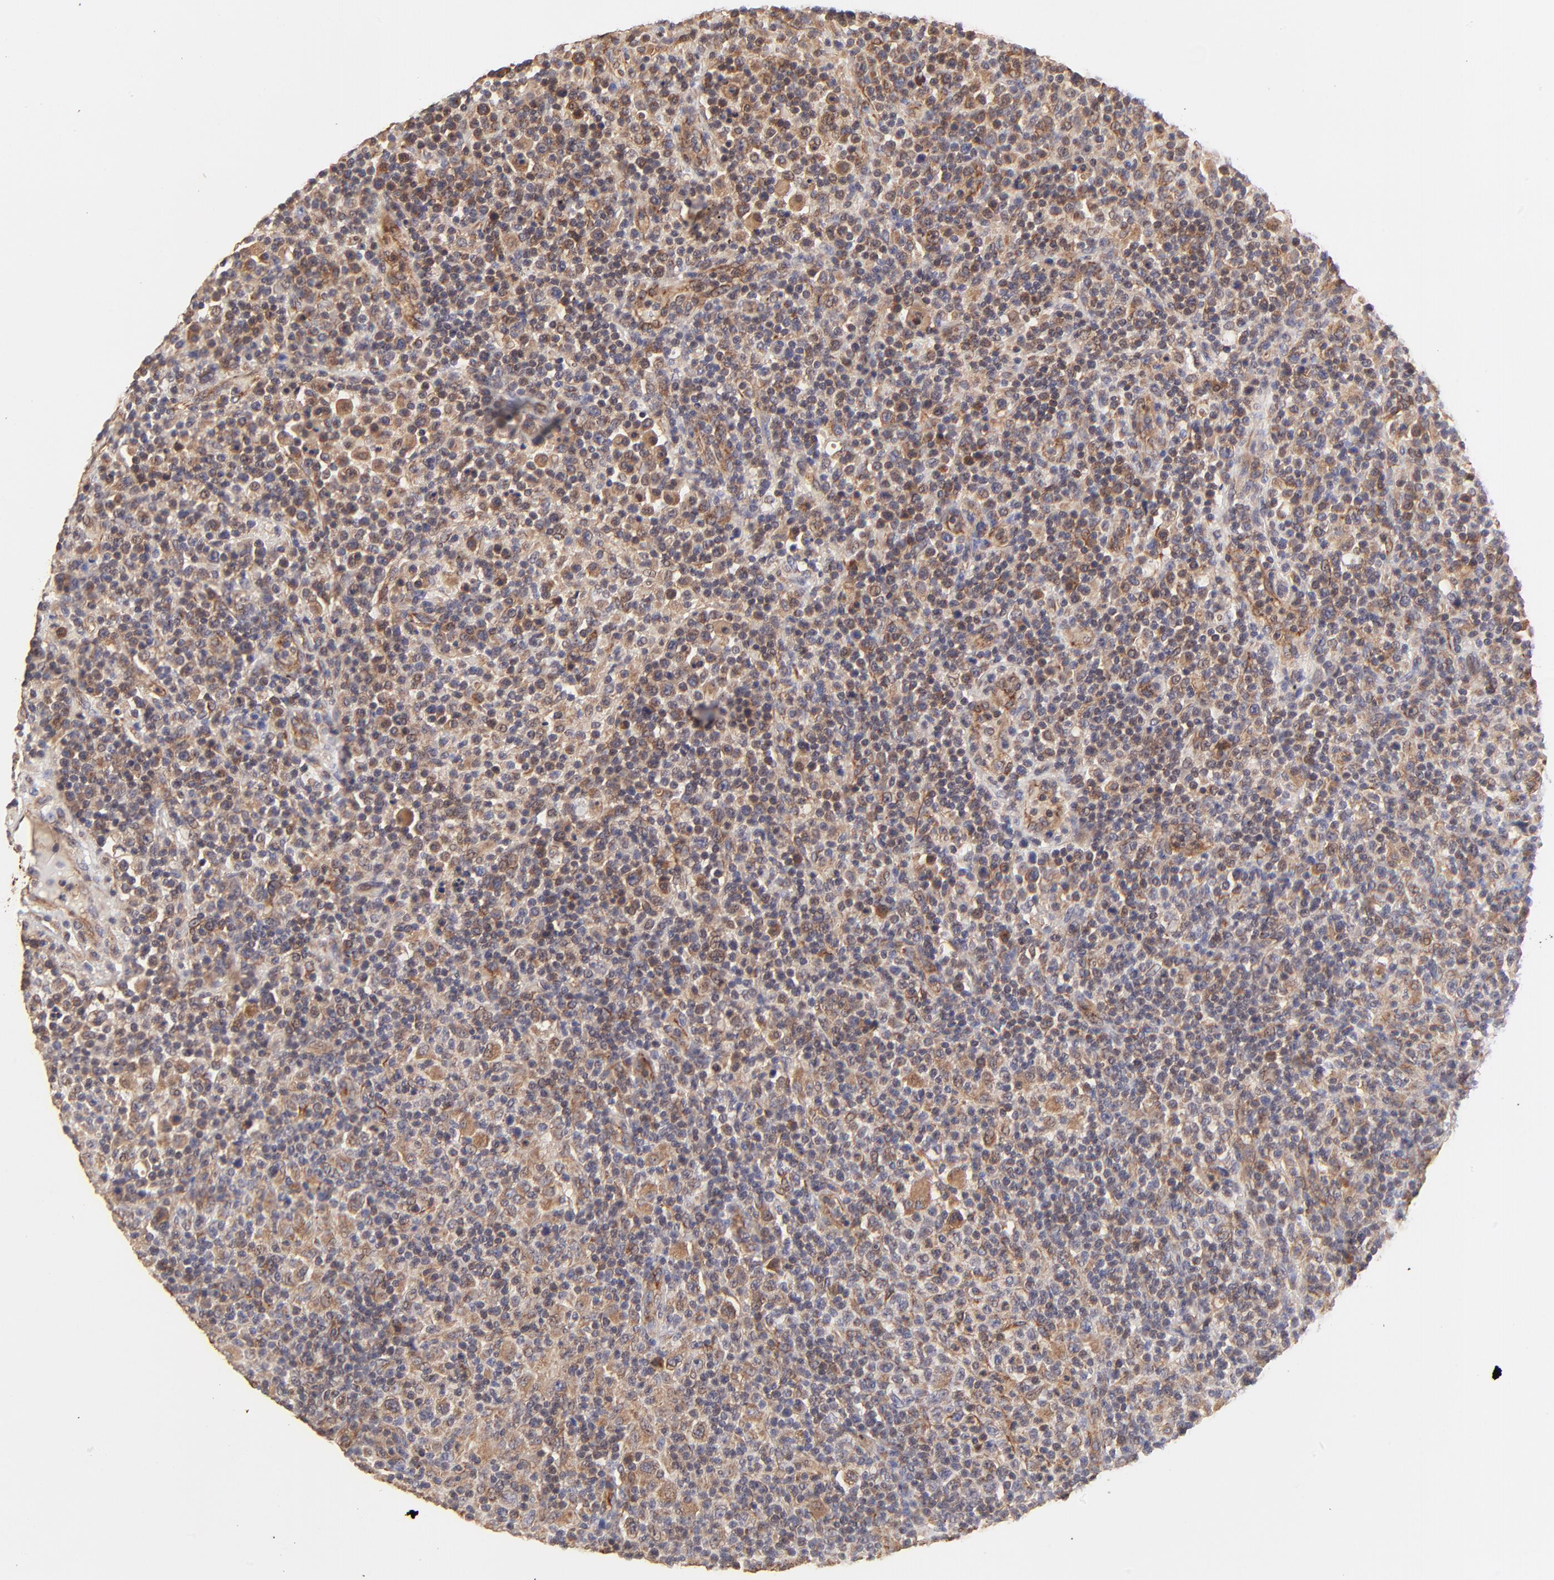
{"staining": {"intensity": "moderate", "quantity": "25%-75%", "location": "cytoplasmic/membranous"}, "tissue": "lymphoma", "cell_type": "Tumor cells", "image_type": "cancer", "snomed": [{"axis": "morphology", "description": "Hodgkin's disease, NOS"}, {"axis": "topography", "description": "Lymph node"}], "caption": "IHC photomicrograph of human lymphoma stained for a protein (brown), which reveals medium levels of moderate cytoplasmic/membranous expression in about 25%-75% of tumor cells.", "gene": "TNFAIP3", "patient": {"sex": "male", "age": 65}}